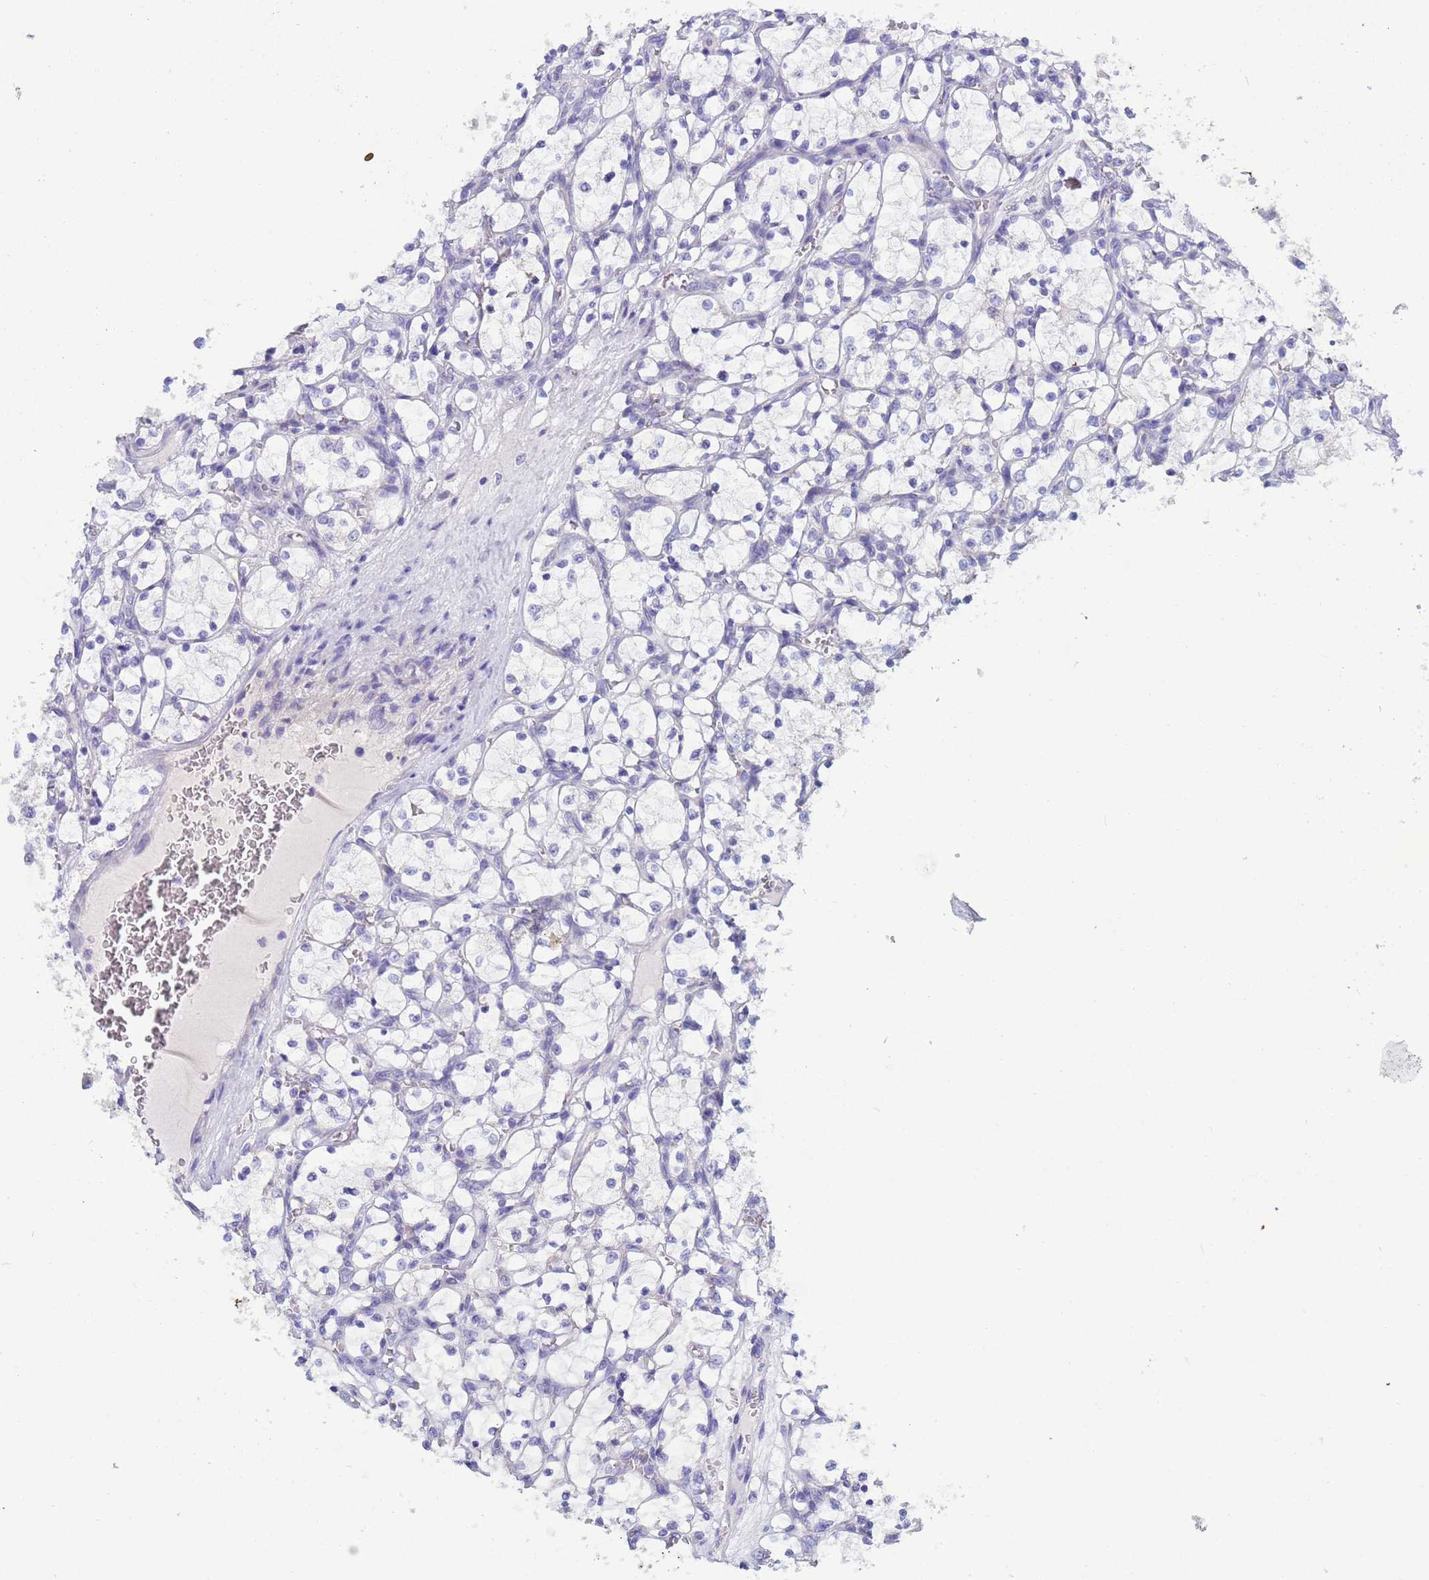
{"staining": {"intensity": "negative", "quantity": "none", "location": "none"}, "tissue": "renal cancer", "cell_type": "Tumor cells", "image_type": "cancer", "snomed": [{"axis": "morphology", "description": "Adenocarcinoma, NOS"}, {"axis": "topography", "description": "Kidney"}], "caption": "Tumor cells show no significant protein expression in renal adenocarcinoma.", "gene": "CLHC1", "patient": {"sex": "female", "age": 69}}